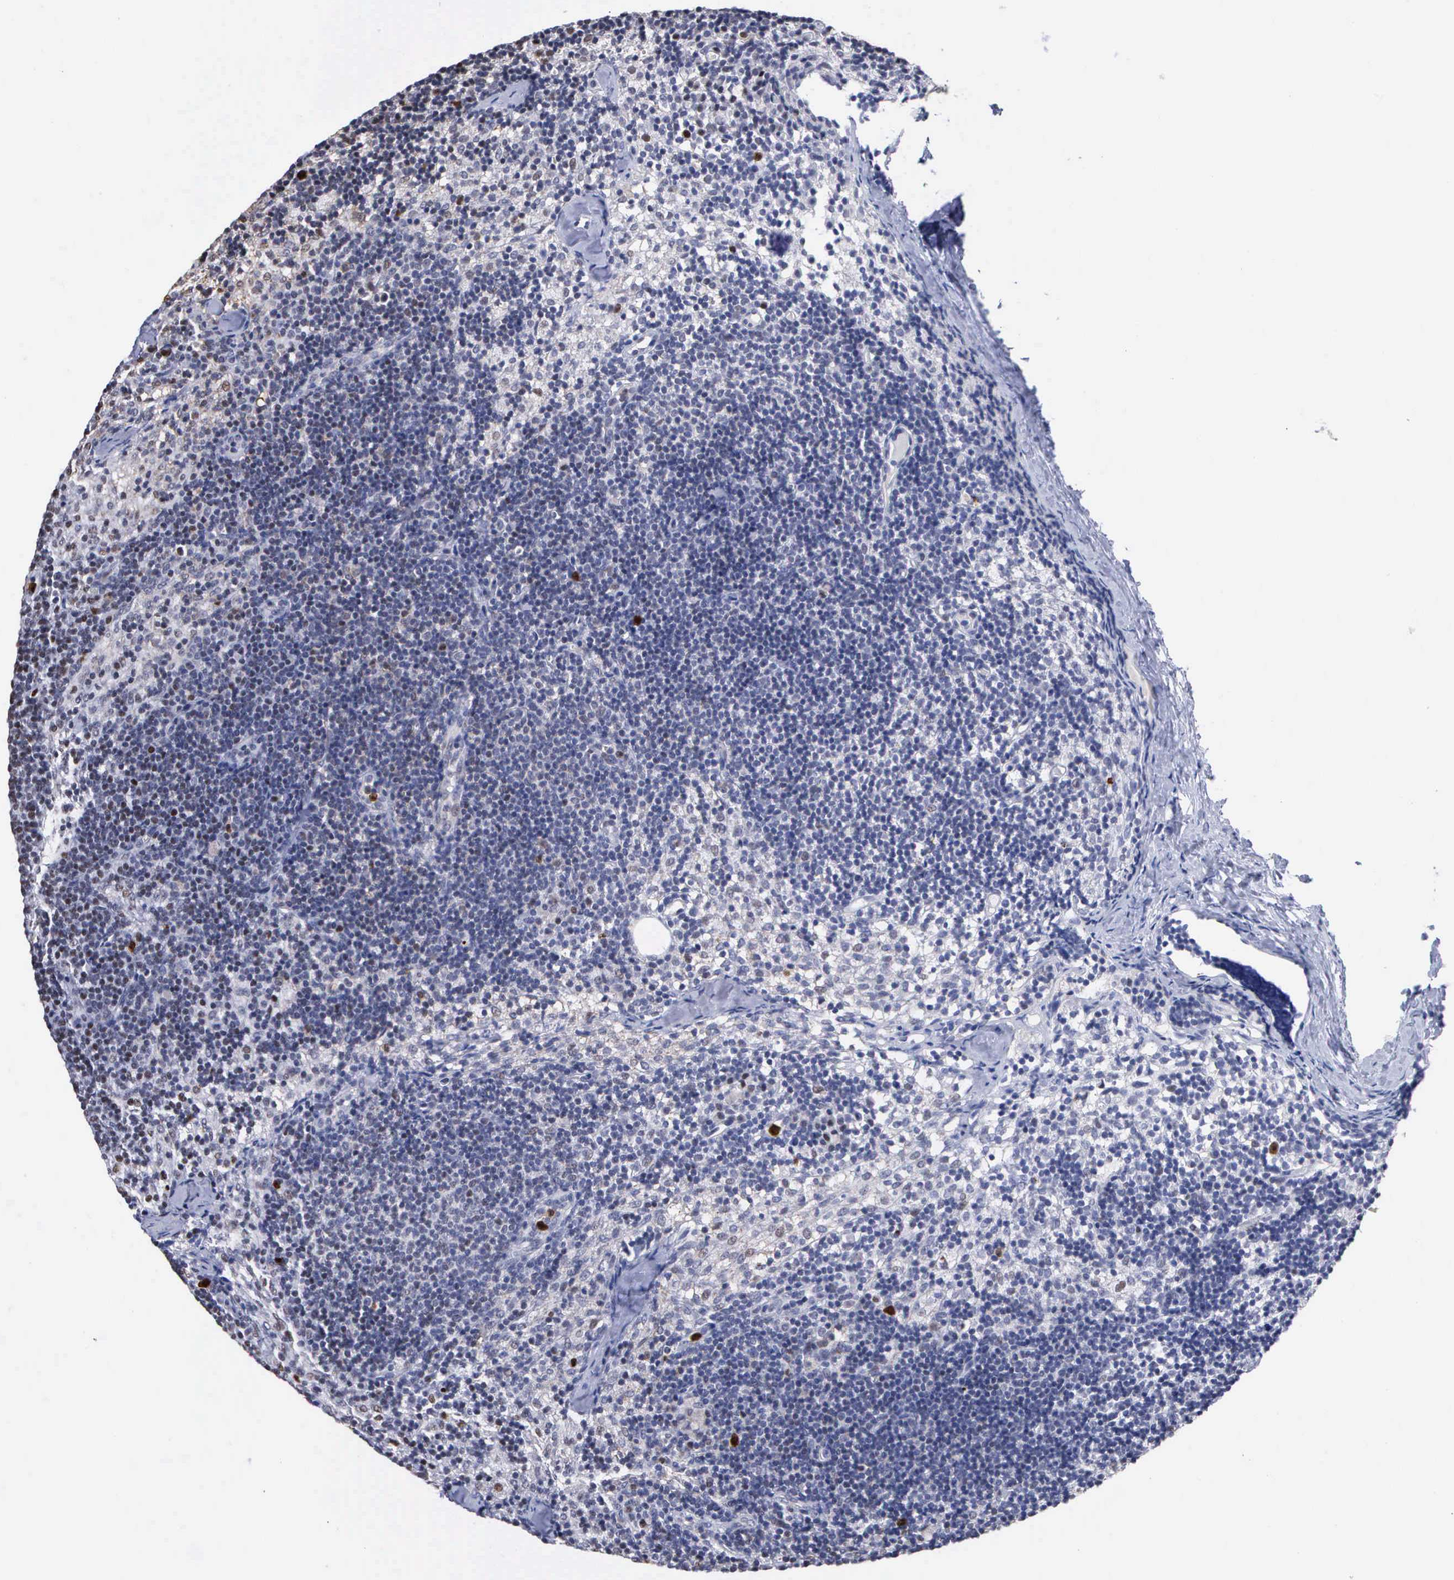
{"staining": {"intensity": "weak", "quantity": "<25%", "location": "nuclear"}, "tissue": "lymph node", "cell_type": "Germinal center cells", "image_type": "normal", "snomed": [{"axis": "morphology", "description": "Normal tissue, NOS"}, {"axis": "topography", "description": "Lymph node"}], "caption": "Immunohistochemical staining of normal human lymph node reveals no significant expression in germinal center cells.", "gene": "SPIN3", "patient": {"sex": "female", "age": 35}}